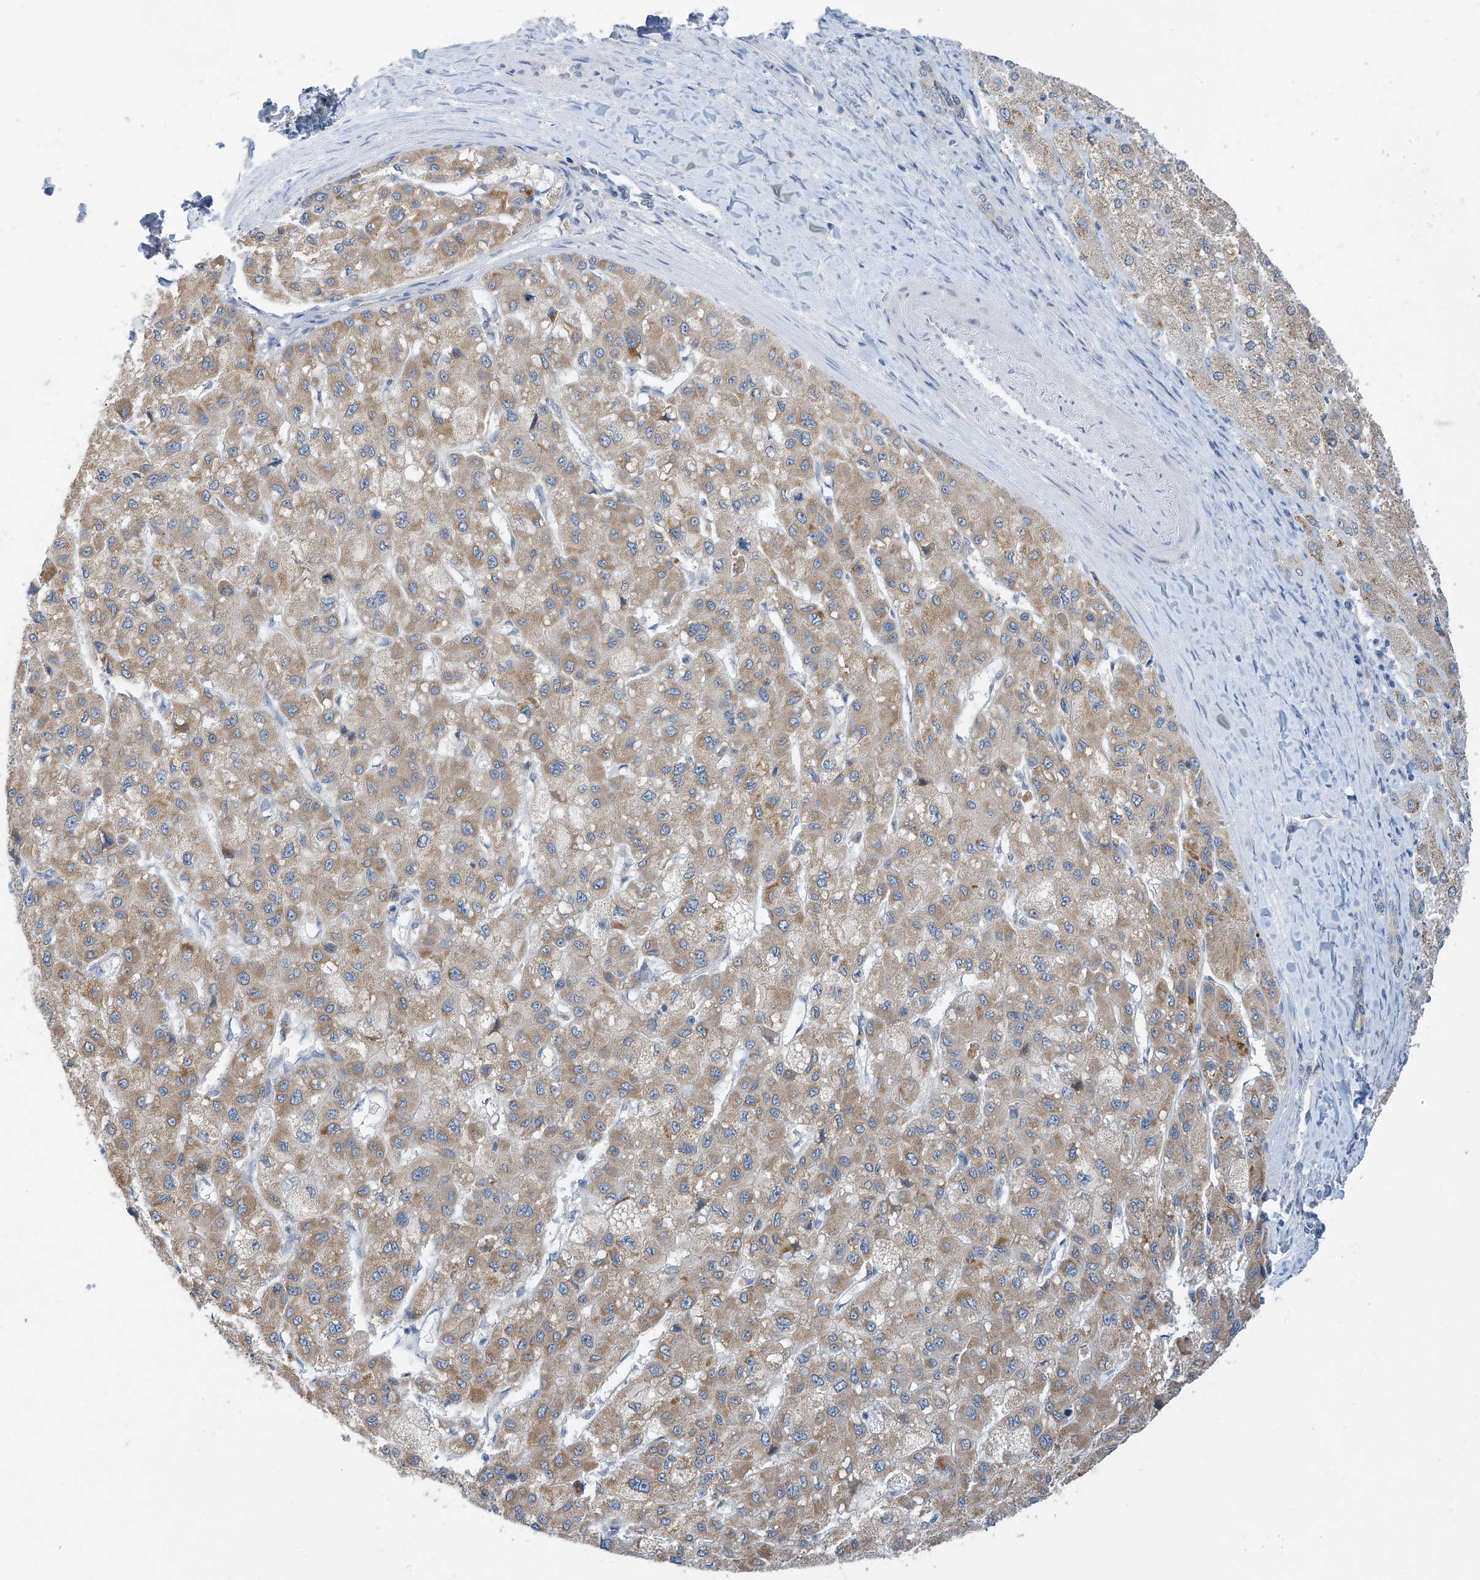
{"staining": {"intensity": "moderate", "quantity": "25%-75%", "location": "cytoplasmic/membranous"}, "tissue": "liver cancer", "cell_type": "Tumor cells", "image_type": "cancer", "snomed": [{"axis": "morphology", "description": "Carcinoma, Hepatocellular, NOS"}, {"axis": "topography", "description": "Liver"}], "caption": "Moderate cytoplasmic/membranous staining for a protein is present in approximately 25%-75% of tumor cells of liver cancer using IHC.", "gene": "APLF", "patient": {"sex": "male", "age": 80}}